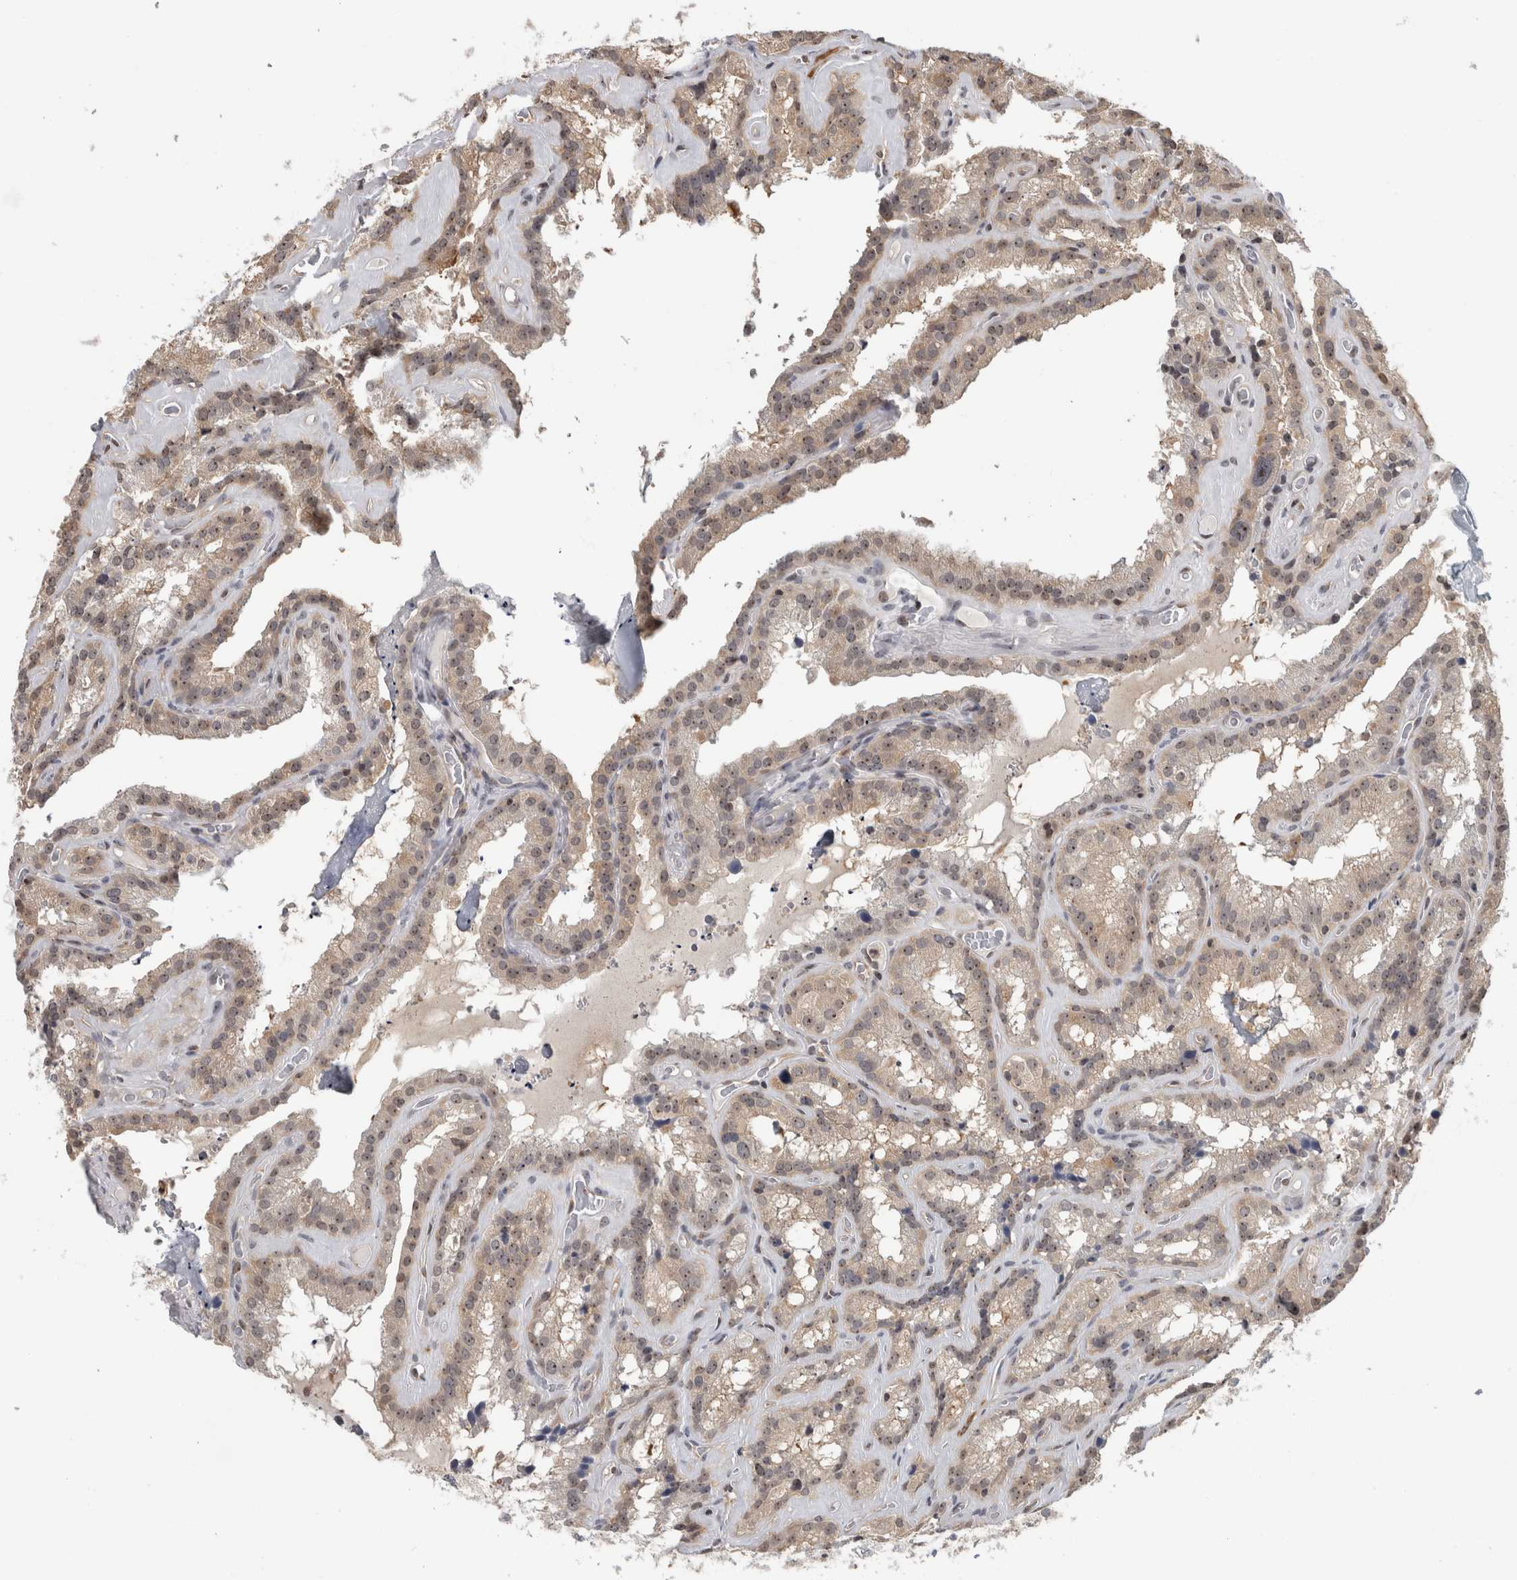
{"staining": {"intensity": "moderate", "quantity": "25%-75%", "location": "nuclear"}, "tissue": "seminal vesicle", "cell_type": "Glandular cells", "image_type": "normal", "snomed": [{"axis": "morphology", "description": "Normal tissue, NOS"}, {"axis": "topography", "description": "Prostate"}, {"axis": "topography", "description": "Seminal veicle"}], "caption": "An image of human seminal vesicle stained for a protein shows moderate nuclear brown staining in glandular cells. (DAB = brown stain, brightfield microscopy at high magnification).", "gene": "TDRD7", "patient": {"sex": "male", "age": 59}}